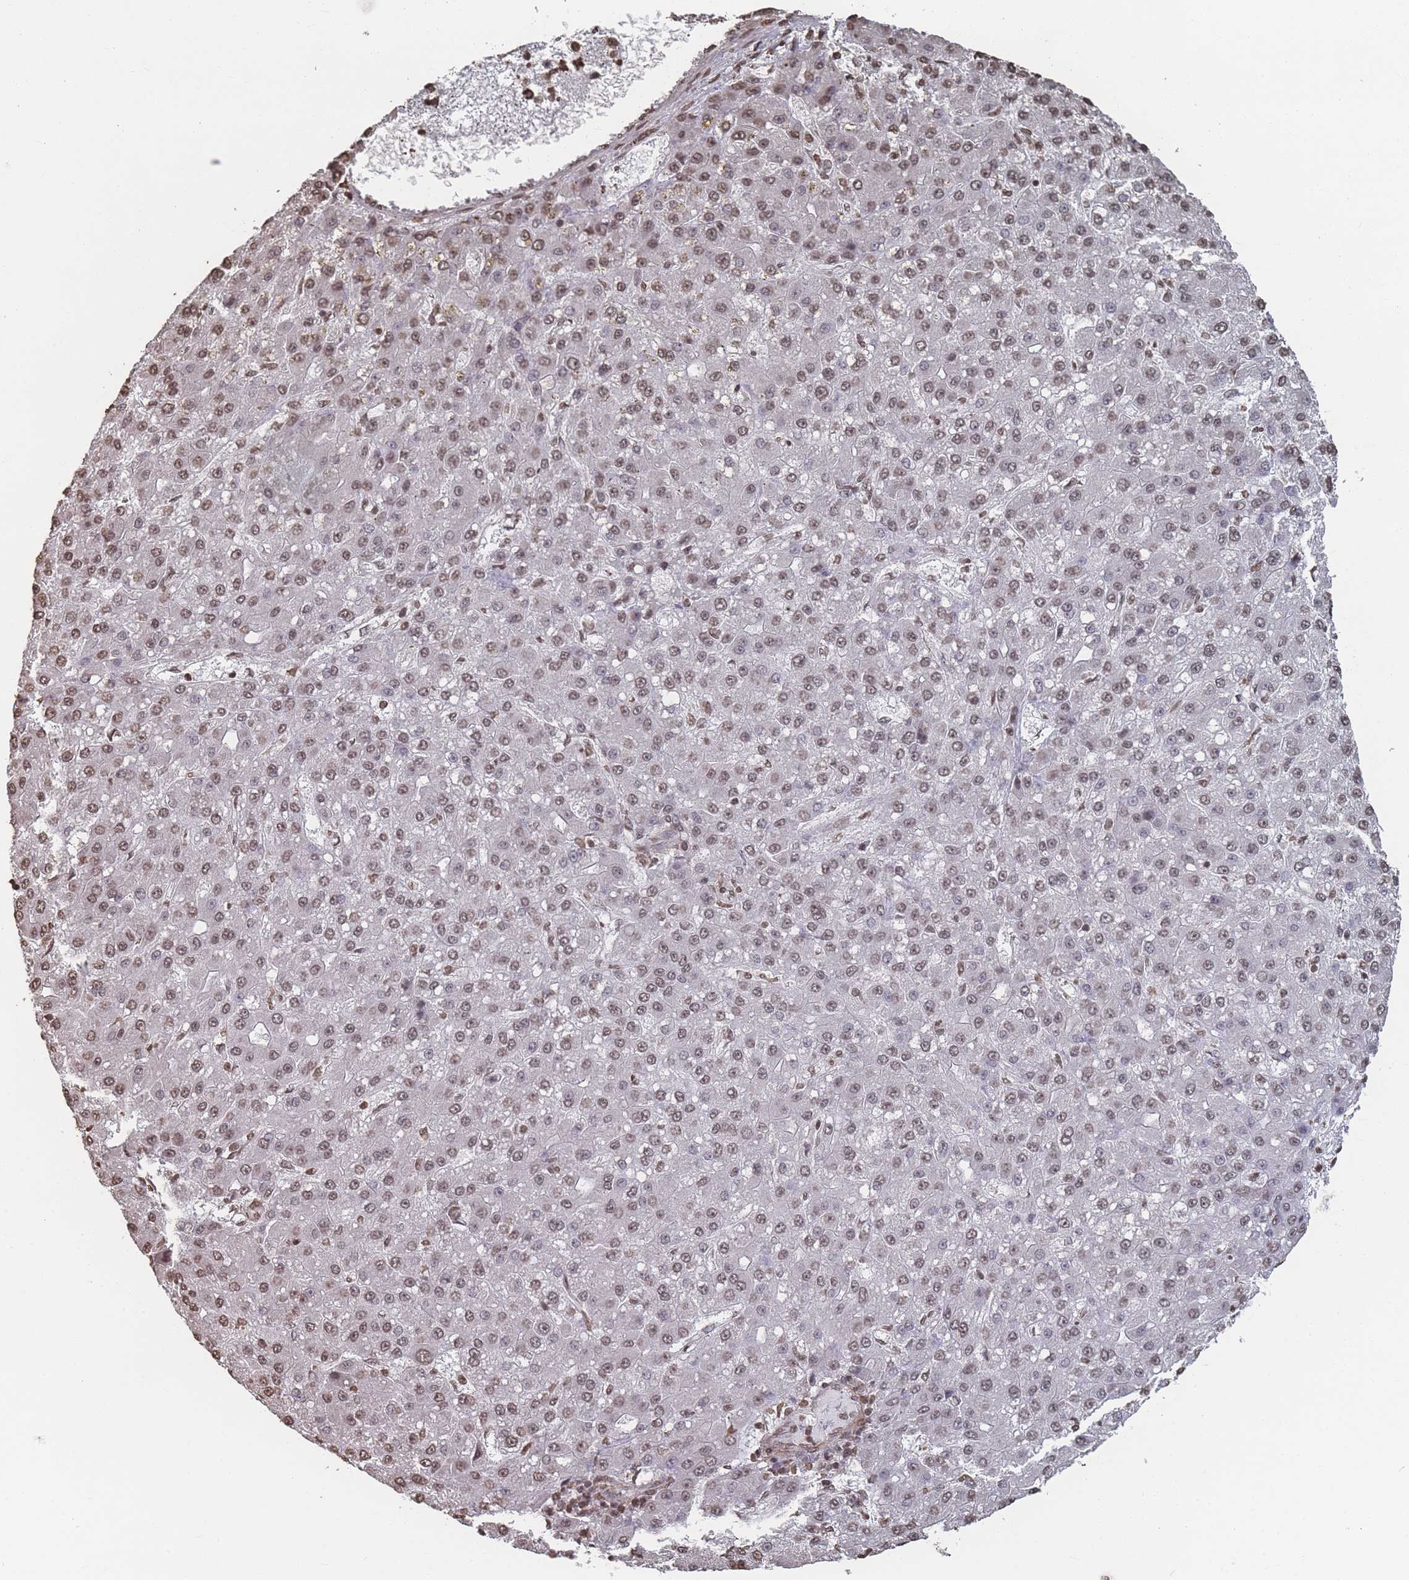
{"staining": {"intensity": "moderate", "quantity": ">75%", "location": "nuclear"}, "tissue": "liver cancer", "cell_type": "Tumor cells", "image_type": "cancer", "snomed": [{"axis": "morphology", "description": "Carcinoma, Hepatocellular, NOS"}, {"axis": "topography", "description": "Liver"}], "caption": "Immunohistochemical staining of human hepatocellular carcinoma (liver) displays medium levels of moderate nuclear expression in about >75% of tumor cells.", "gene": "PLEKHG5", "patient": {"sex": "male", "age": 67}}